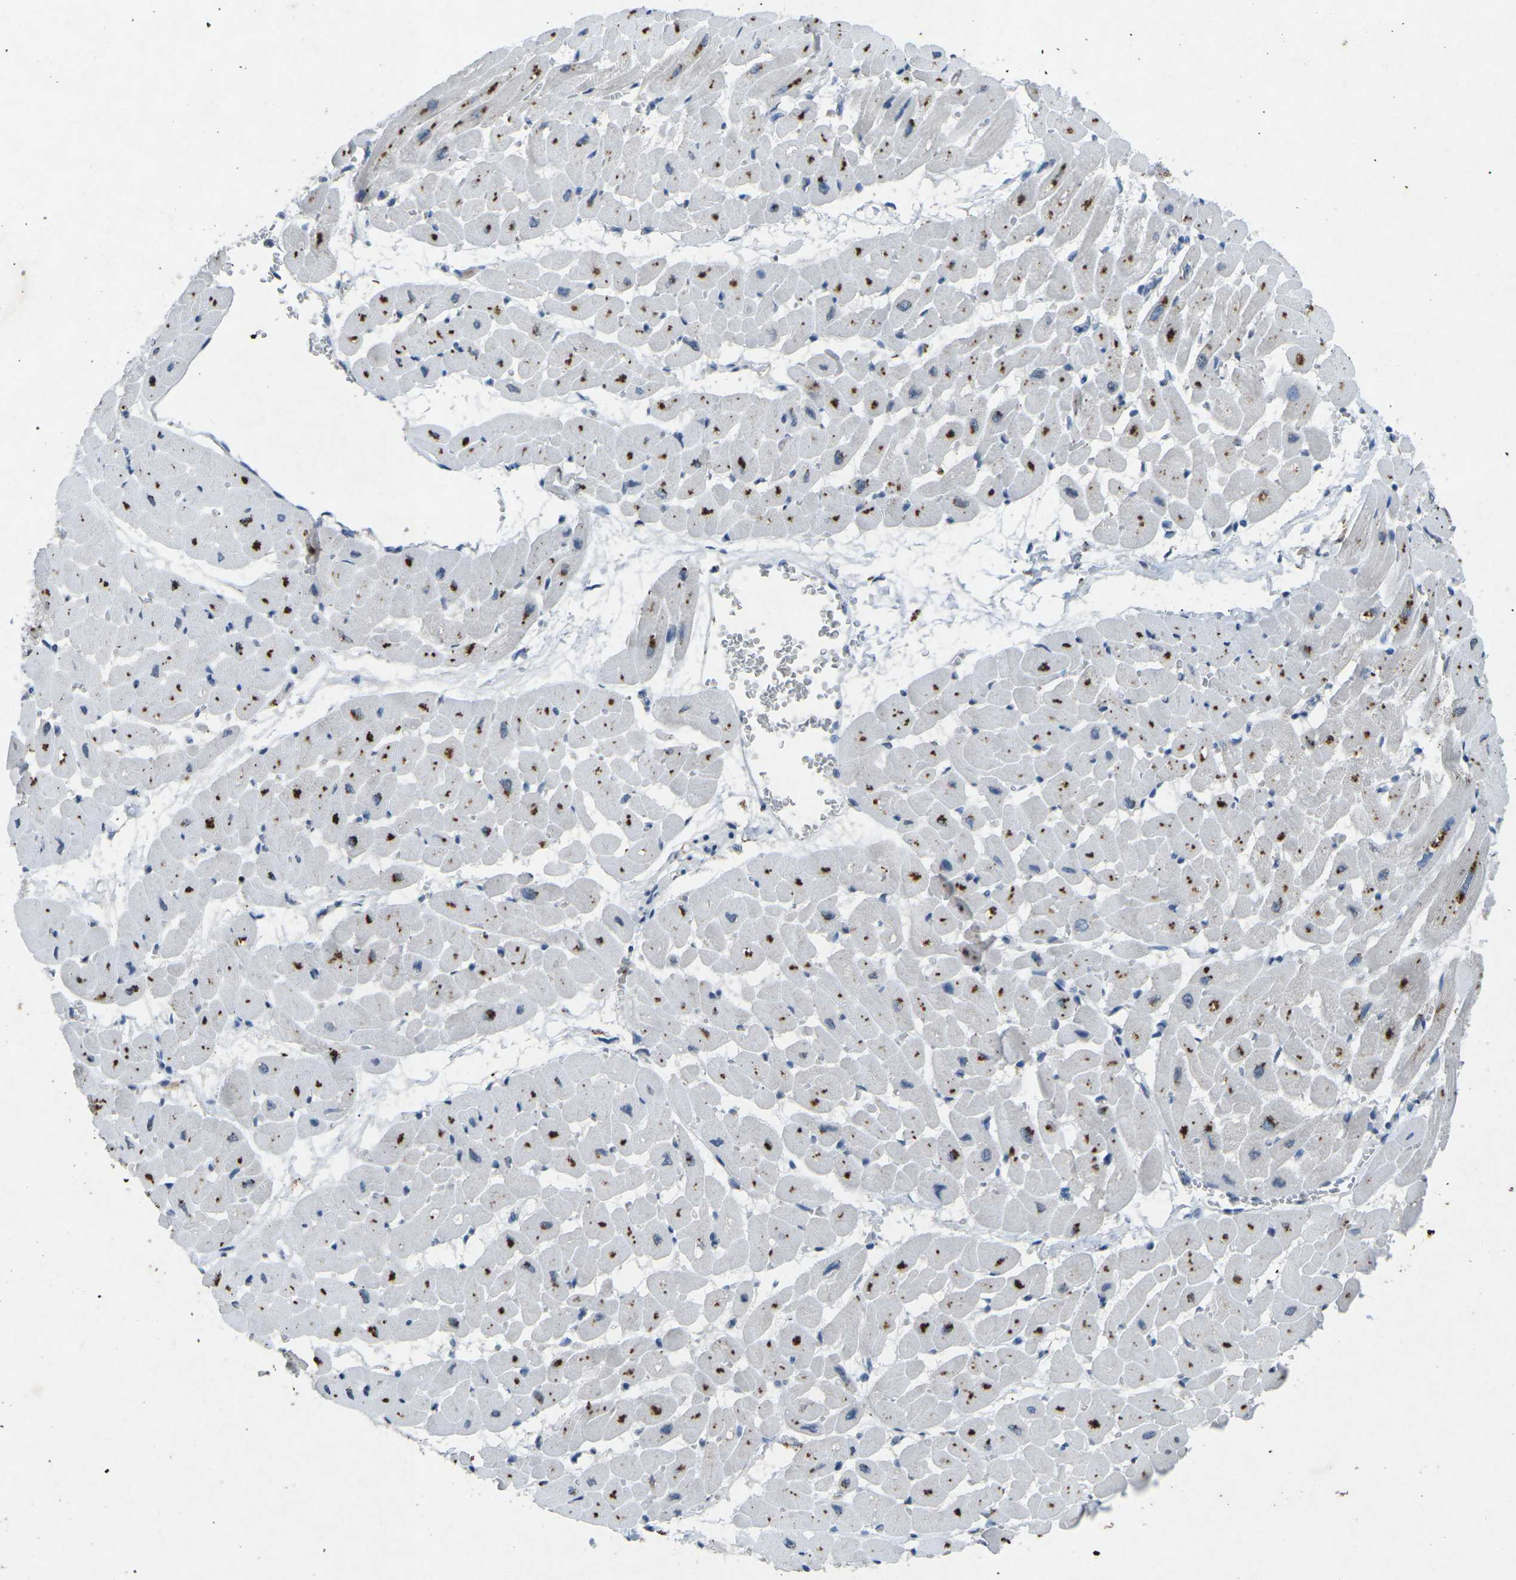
{"staining": {"intensity": "moderate", "quantity": ">75%", "location": "cytoplasmic/membranous"}, "tissue": "heart muscle", "cell_type": "Cardiomyocytes", "image_type": "normal", "snomed": [{"axis": "morphology", "description": "Normal tissue, NOS"}, {"axis": "topography", "description": "Heart"}], "caption": "Human heart muscle stained with a protein marker demonstrates moderate staining in cardiomyocytes.", "gene": "A1BG", "patient": {"sex": "male", "age": 45}}